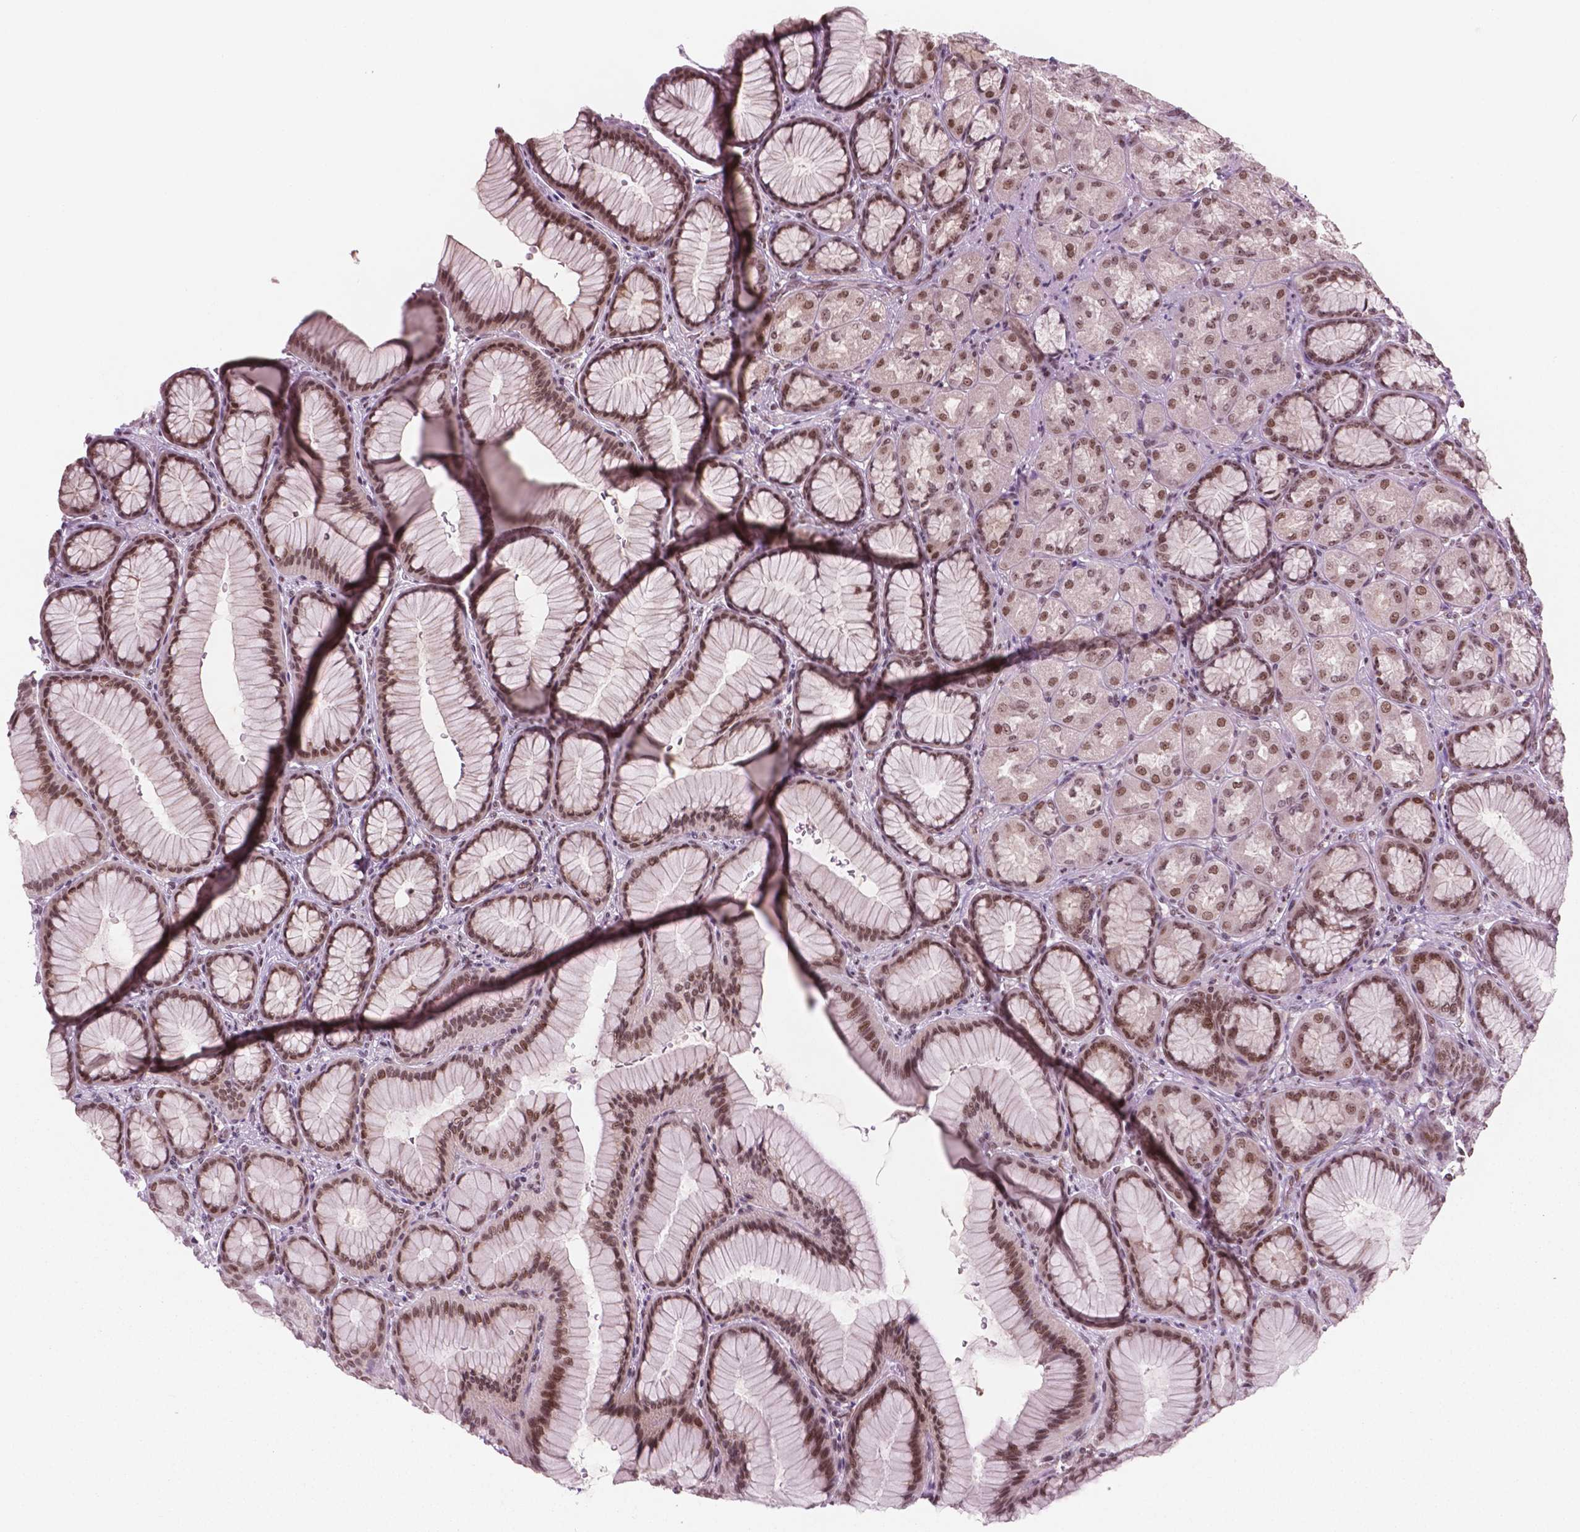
{"staining": {"intensity": "strong", "quantity": ">75%", "location": "nuclear"}, "tissue": "stomach", "cell_type": "Glandular cells", "image_type": "normal", "snomed": [{"axis": "morphology", "description": "Normal tissue, NOS"}, {"axis": "morphology", "description": "Adenocarcinoma, NOS"}, {"axis": "morphology", "description": "Adenocarcinoma, High grade"}, {"axis": "topography", "description": "Stomach, upper"}, {"axis": "topography", "description": "Stomach"}], "caption": "Protein analysis of unremarkable stomach displays strong nuclear expression in about >75% of glandular cells. (DAB (3,3'-diaminobenzidine) = brown stain, brightfield microscopy at high magnification).", "gene": "POLR2E", "patient": {"sex": "female", "age": 65}}